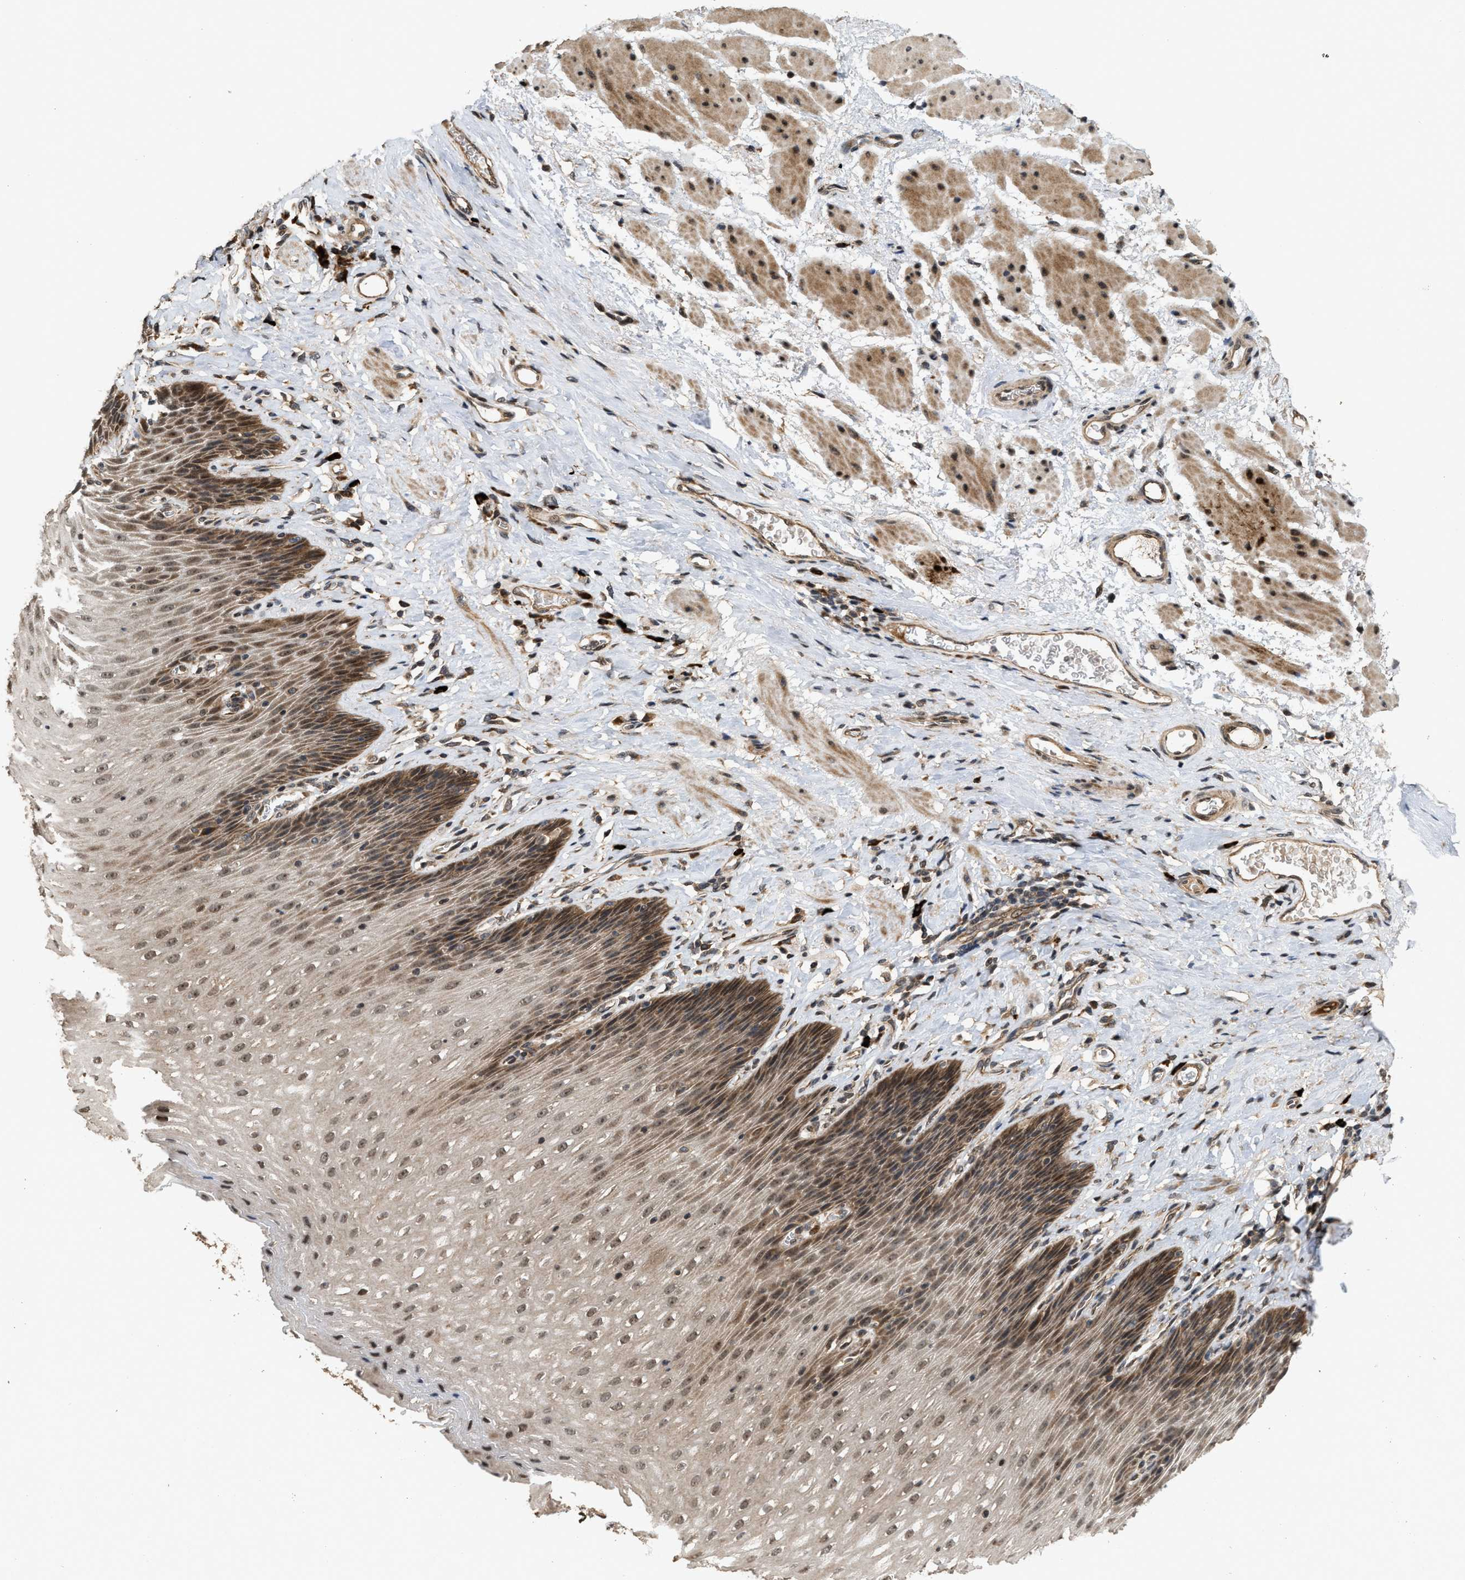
{"staining": {"intensity": "moderate", "quantity": ">75%", "location": "cytoplasmic/membranous,nuclear"}, "tissue": "esophagus", "cell_type": "Squamous epithelial cells", "image_type": "normal", "snomed": [{"axis": "morphology", "description": "Normal tissue, NOS"}, {"axis": "topography", "description": "Esophagus"}], "caption": "Normal esophagus was stained to show a protein in brown. There is medium levels of moderate cytoplasmic/membranous,nuclear staining in about >75% of squamous epithelial cells.", "gene": "ELP2", "patient": {"sex": "female", "age": 61}}